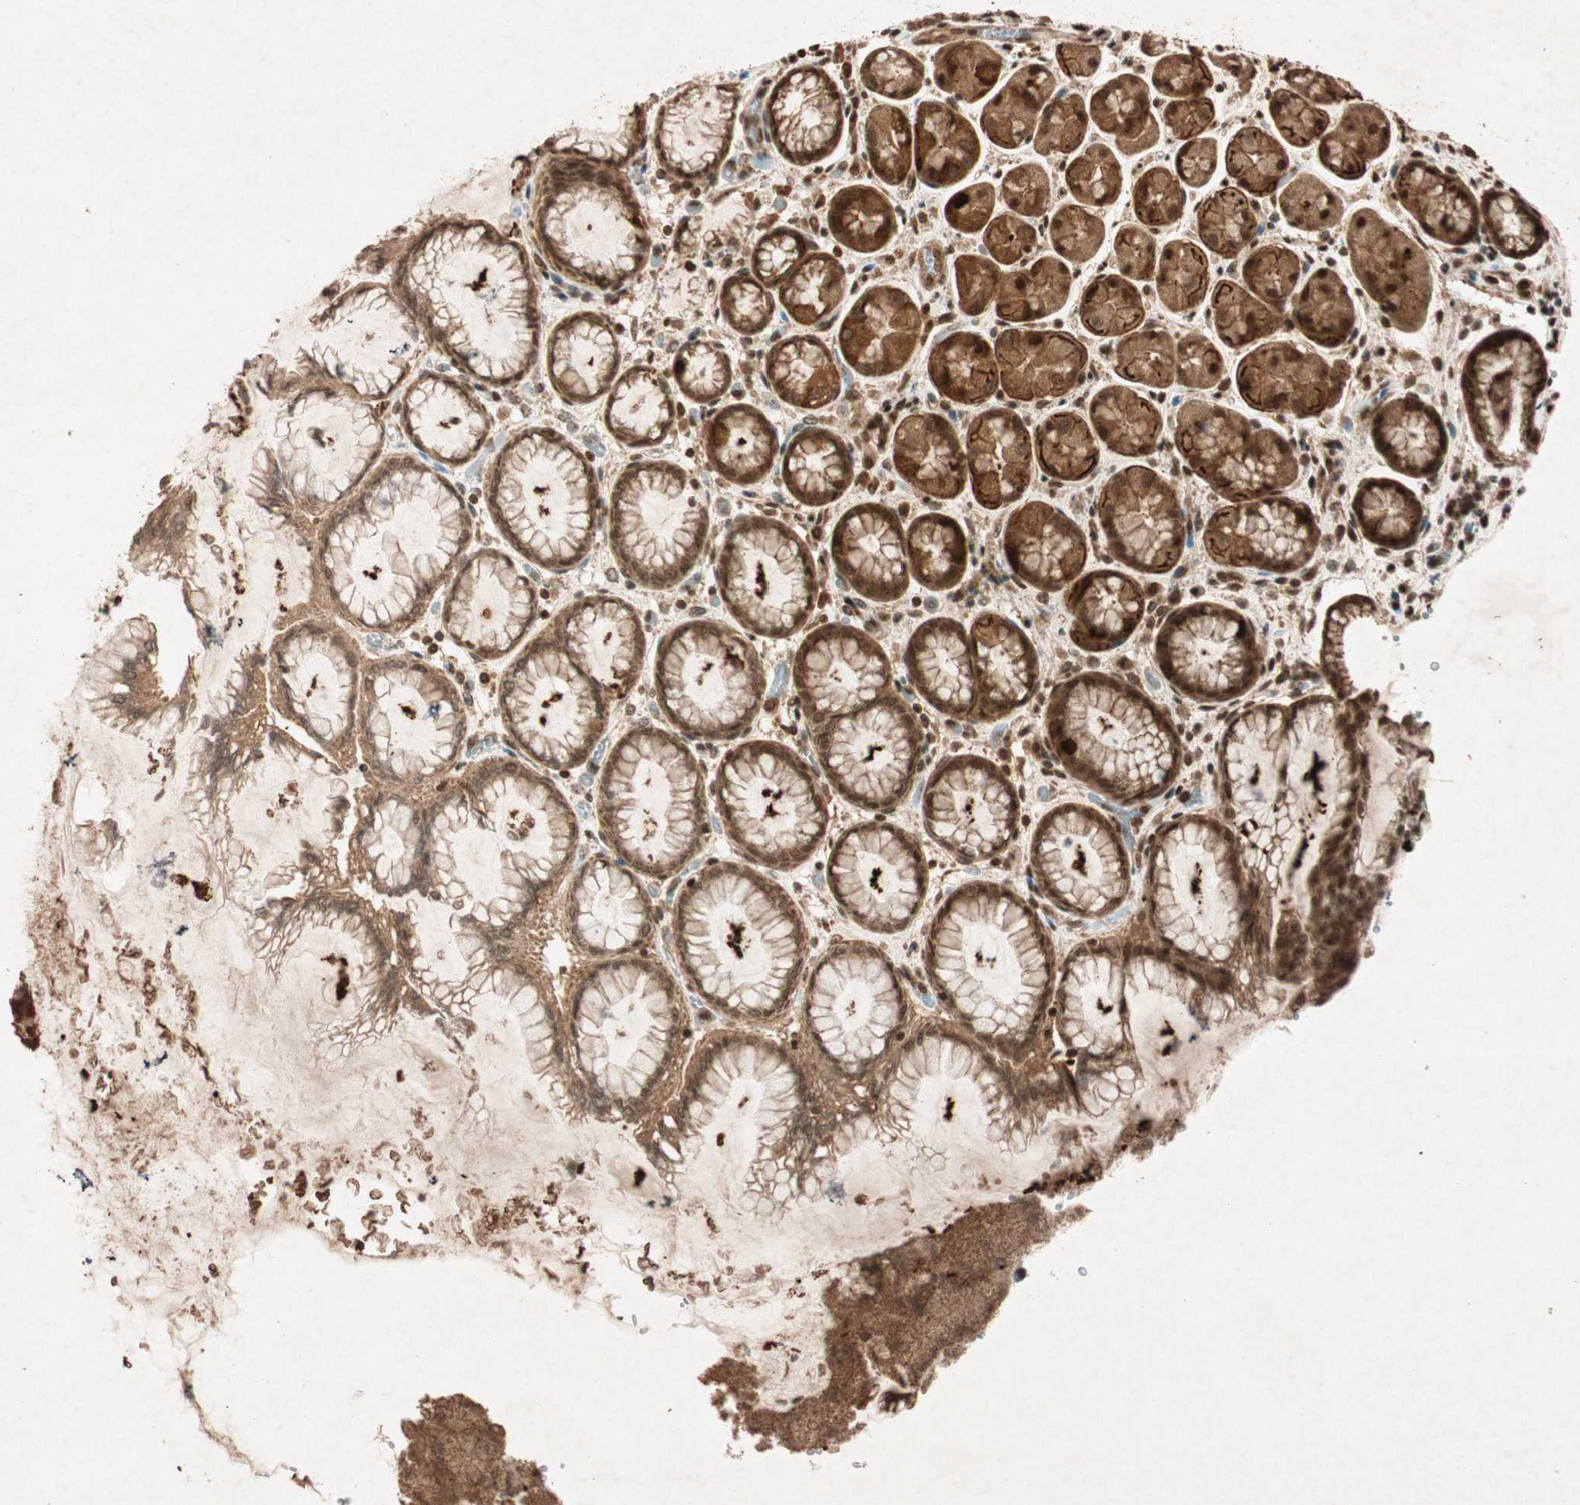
{"staining": {"intensity": "moderate", "quantity": ">75%", "location": "cytoplasmic/membranous,nuclear"}, "tissue": "stomach", "cell_type": "Glandular cells", "image_type": "normal", "snomed": [{"axis": "morphology", "description": "Normal tissue, NOS"}, {"axis": "topography", "description": "Stomach, upper"}], "caption": "A high-resolution photomicrograph shows immunohistochemistry staining of unremarkable stomach, which exhibits moderate cytoplasmic/membranous,nuclear staining in about >75% of glandular cells.", "gene": "ALKBH5", "patient": {"sex": "female", "age": 56}}